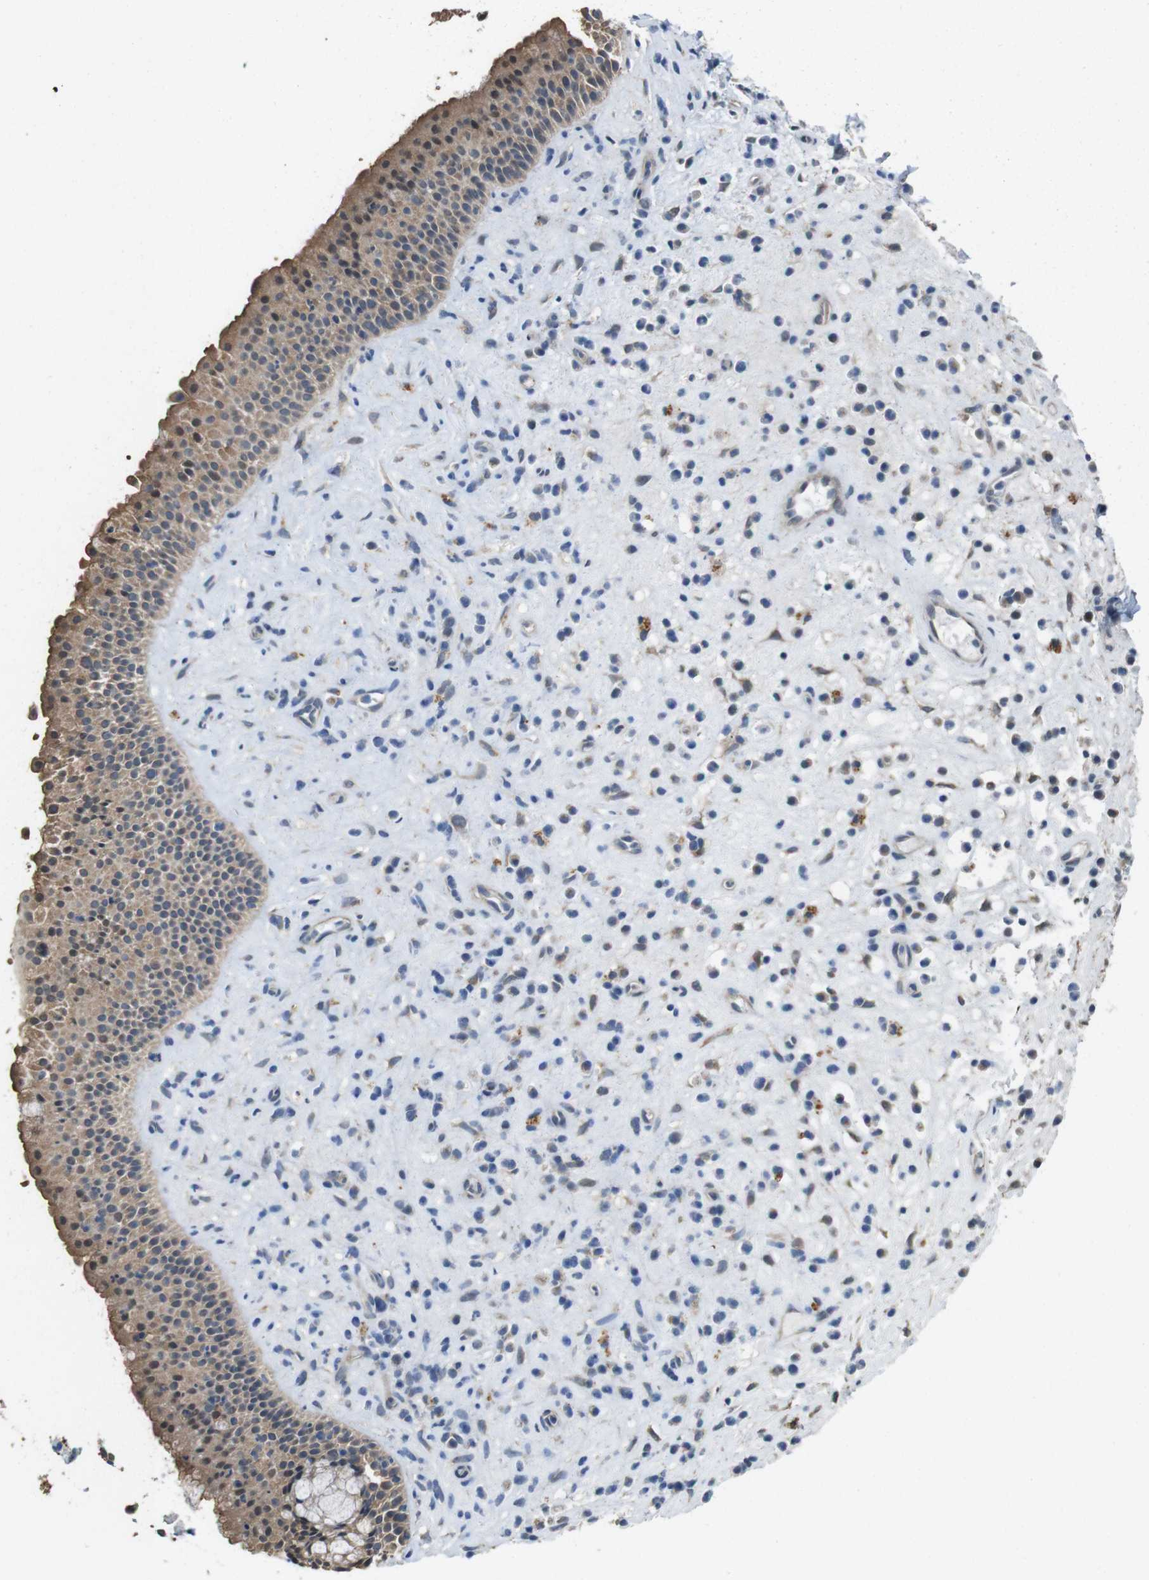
{"staining": {"intensity": "moderate", "quantity": ">75%", "location": "cytoplasmic/membranous"}, "tissue": "nasopharynx", "cell_type": "Respiratory epithelial cells", "image_type": "normal", "snomed": [{"axis": "morphology", "description": "Normal tissue, NOS"}, {"axis": "topography", "description": "Nasopharynx"}], "caption": "Protein staining displays moderate cytoplasmic/membranous staining in approximately >75% of respiratory epithelial cells in benign nasopharynx.", "gene": "CDC34", "patient": {"sex": "female", "age": 51}}